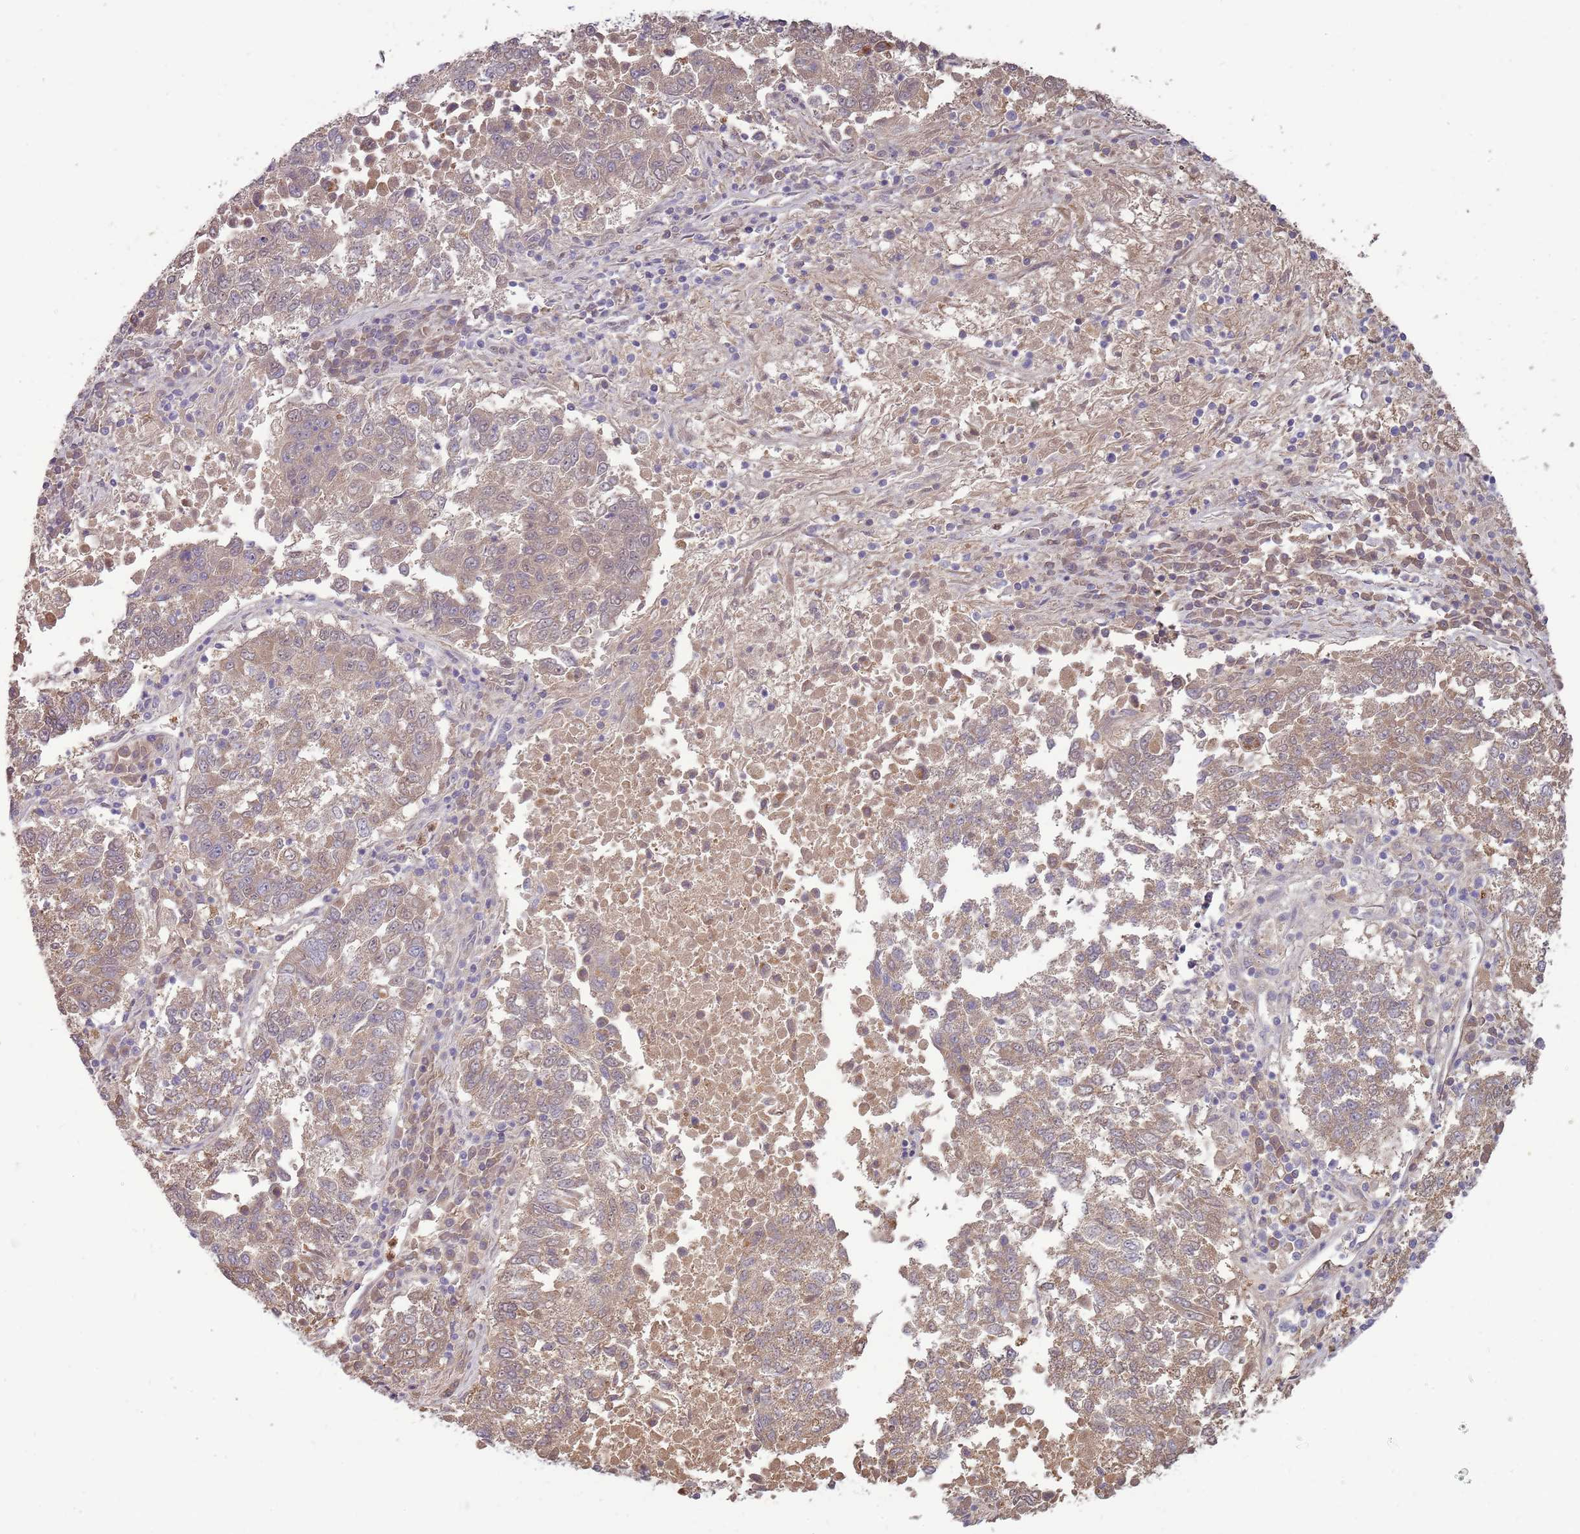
{"staining": {"intensity": "moderate", "quantity": ">75%", "location": "cytoplasmic/membranous"}, "tissue": "lung cancer", "cell_type": "Tumor cells", "image_type": "cancer", "snomed": [{"axis": "morphology", "description": "Squamous cell carcinoma, NOS"}, {"axis": "topography", "description": "Lung"}], "caption": "Immunohistochemical staining of lung squamous cell carcinoma demonstrates medium levels of moderate cytoplasmic/membranous protein positivity in approximately >75% of tumor cells. Using DAB (3,3'-diaminobenzidine) (brown) and hematoxylin (blue) stains, captured at high magnification using brightfield microscopy.", "gene": "NBPF6", "patient": {"sex": "male", "age": 73}}